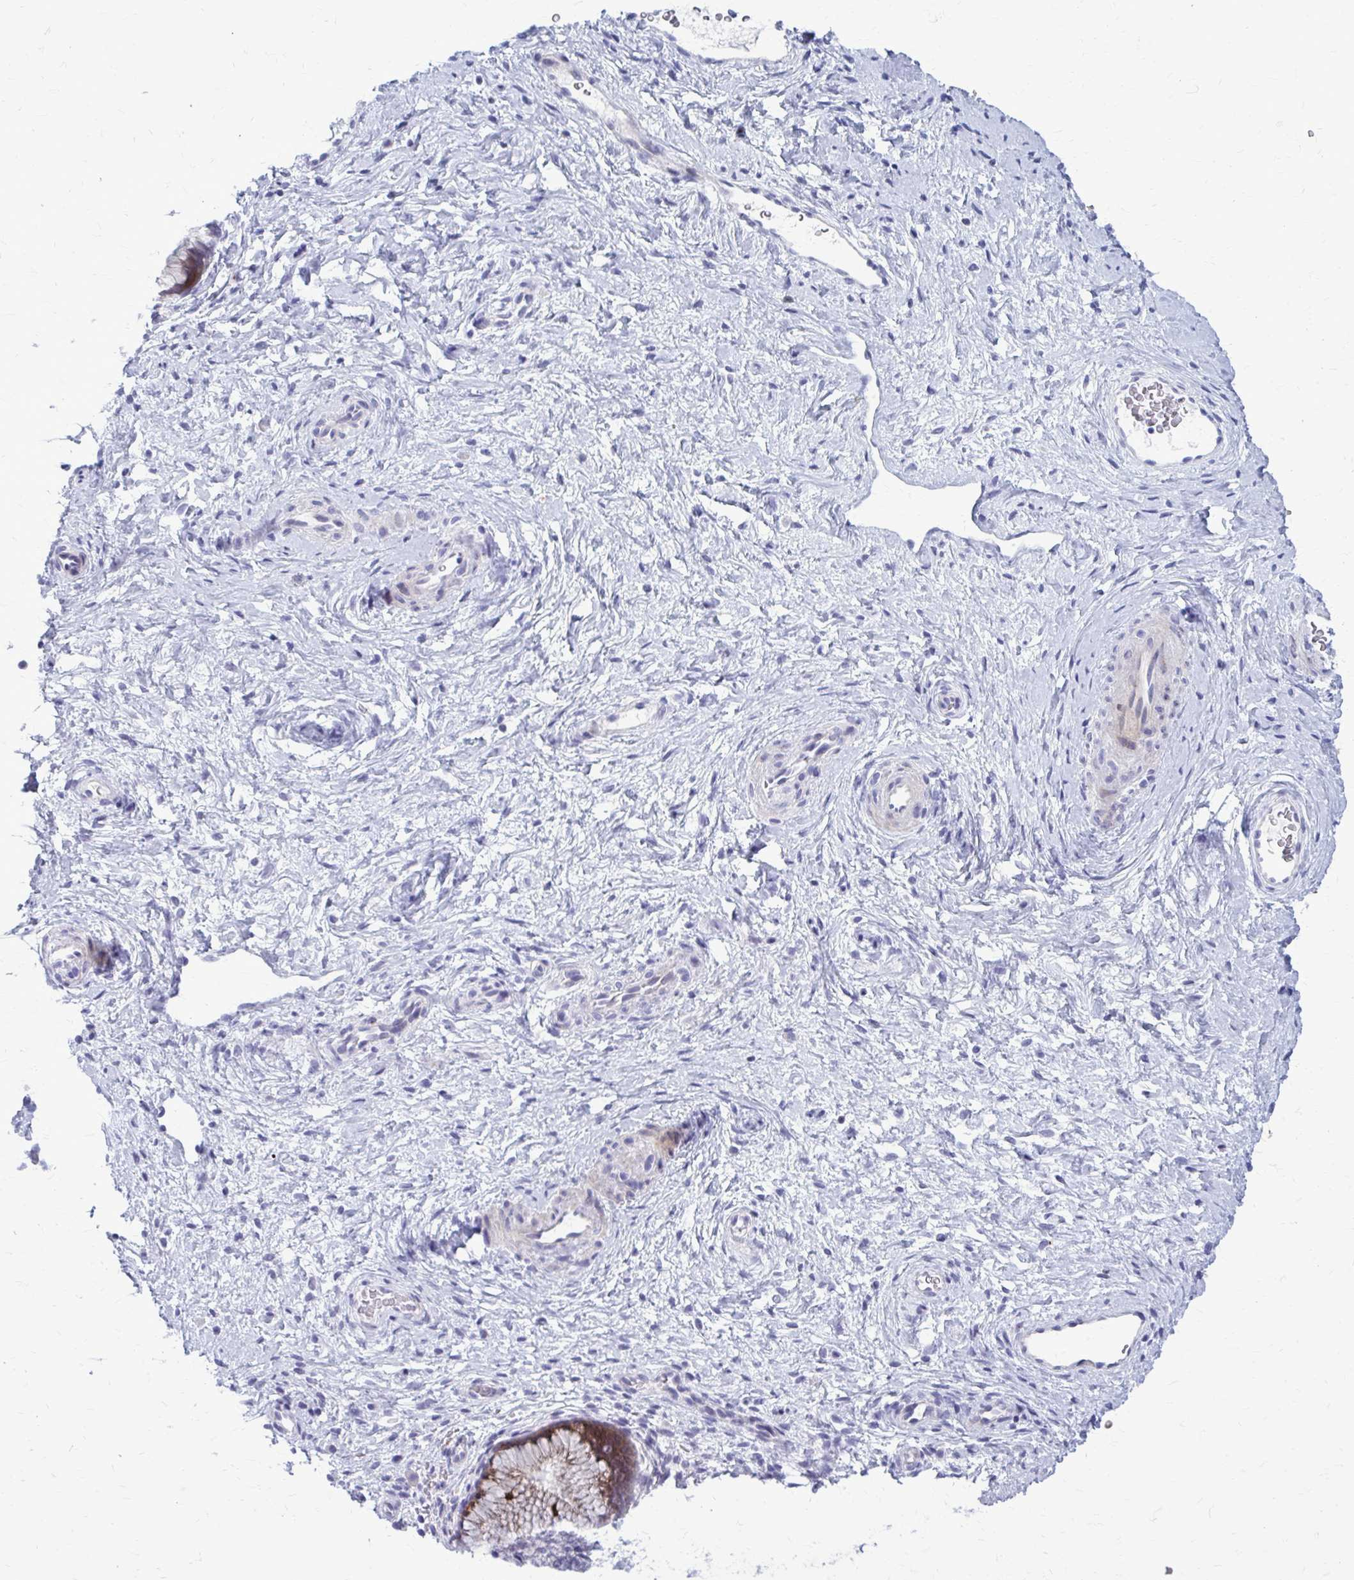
{"staining": {"intensity": "moderate", "quantity": ">75%", "location": "cytoplasmic/membranous"}, "tissue": "cervix", "cell_type": "Glandular cells", "image_type": "normal", "snomed": [{"axis": "morphology", "description": "Normal tissue, NOS"}, {"axis": "topography", "description": "Cervix"}], "caption": "Normal cervix shows moderate cytoplasmic/membranous expression in approximately >75% of glandular cells, visualized by immunohistochemistry. (Stains: DAB (3,3'-diaminobenzidine) in brown, nuclei in blue, Microscopy: brightfield microscopy at high magnification).", "gene": "PEDS1", "patient": {"sex": "female", "age": 34}}